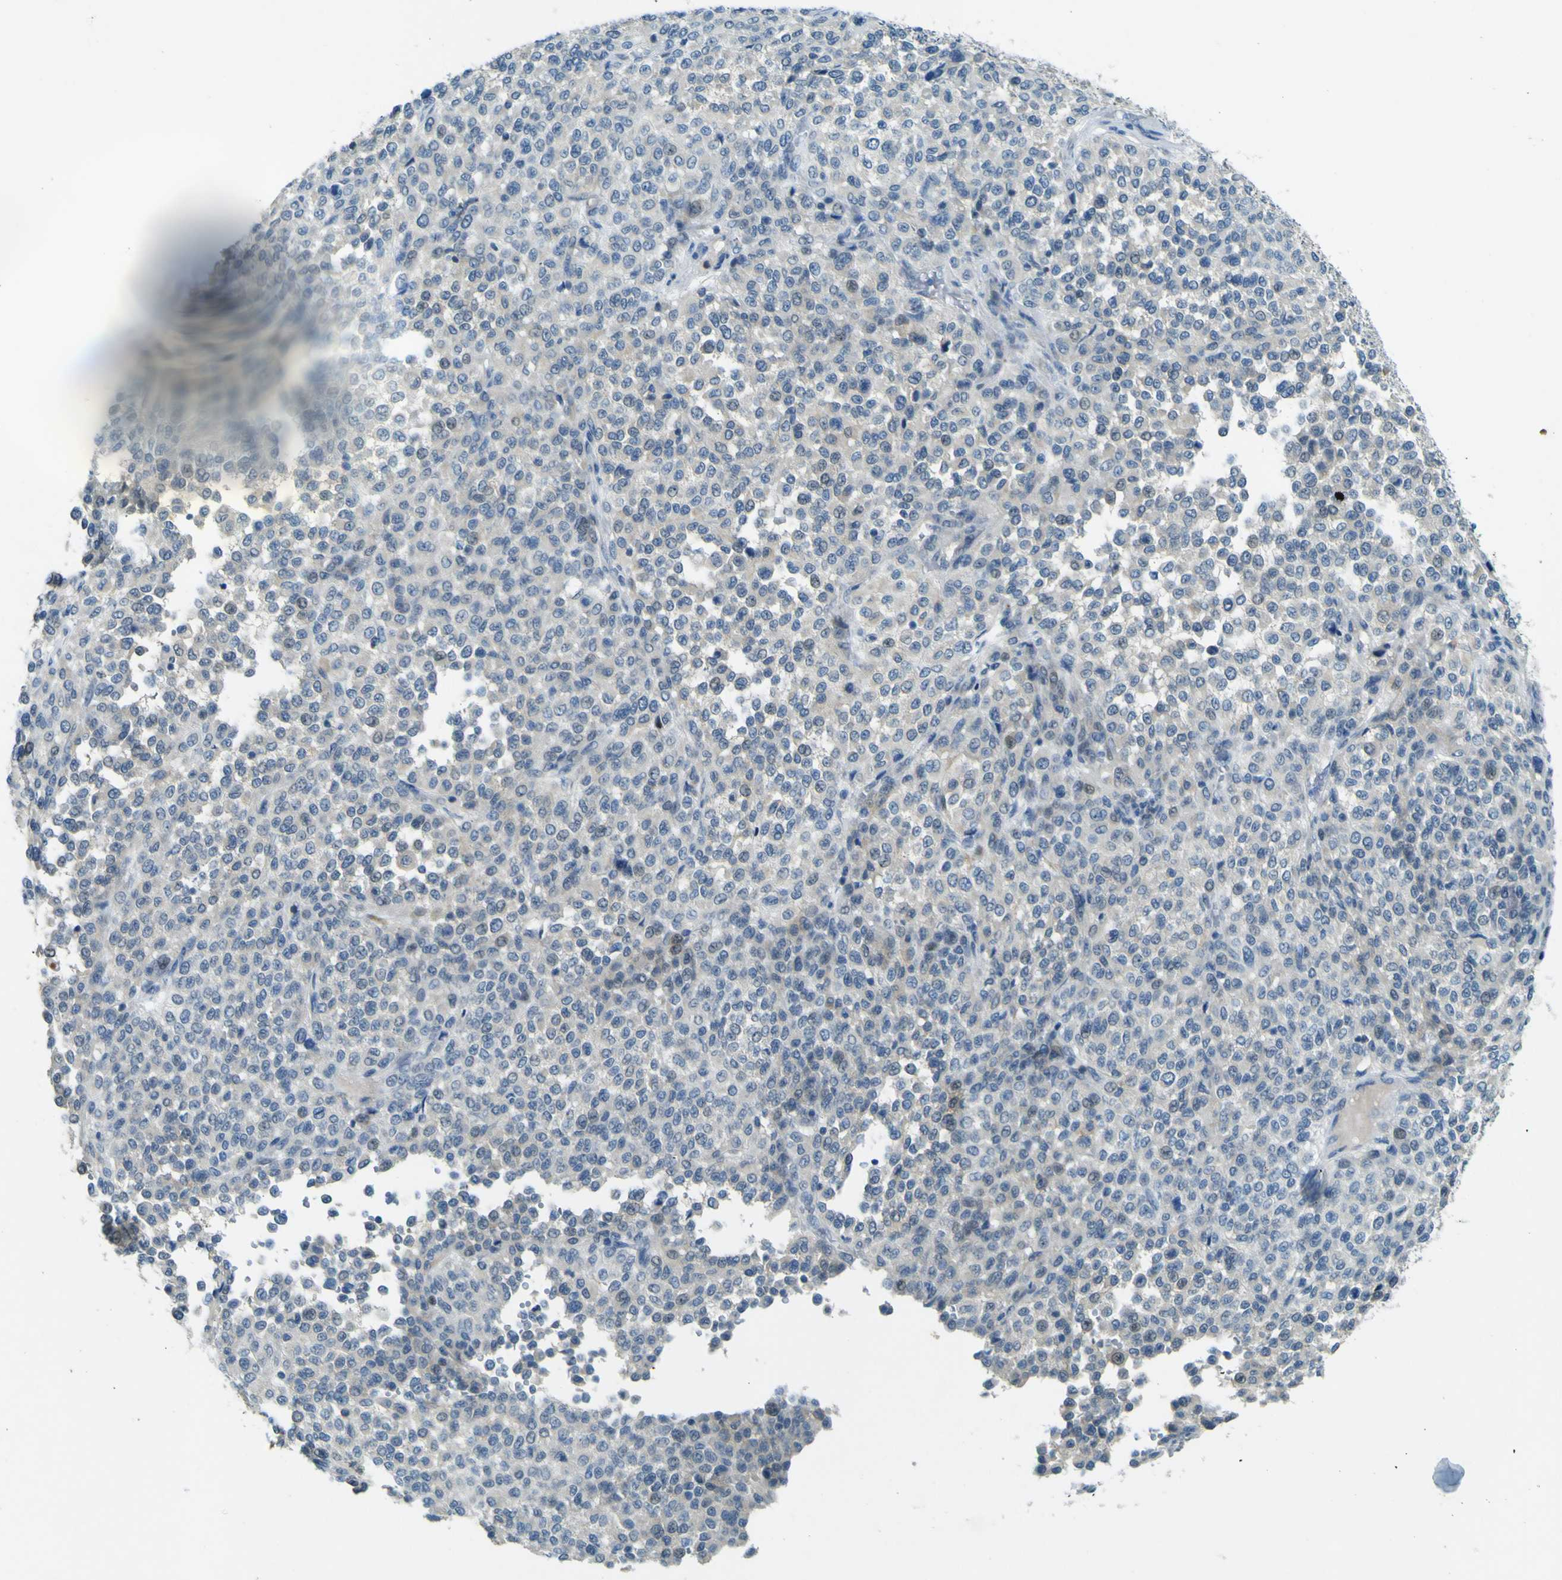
{"staining": {"intensity": "negative", "quantity": "none", "location": "none"}, "tissue": "melanoma", "cell_type": "Tumor cells", "image_type": "cancer", "snomed": [{"axis": "morphology", "description": "Malignant melanoma, Metastatic site"}, {"axis": "topography", "description": "Pancreas"}], "caption": "Tumor cells show no significant protein staining in malignant melanoma (metastatic site).", "gene": "SORCS1", "patient": {"sex": "female", "age": 30}}